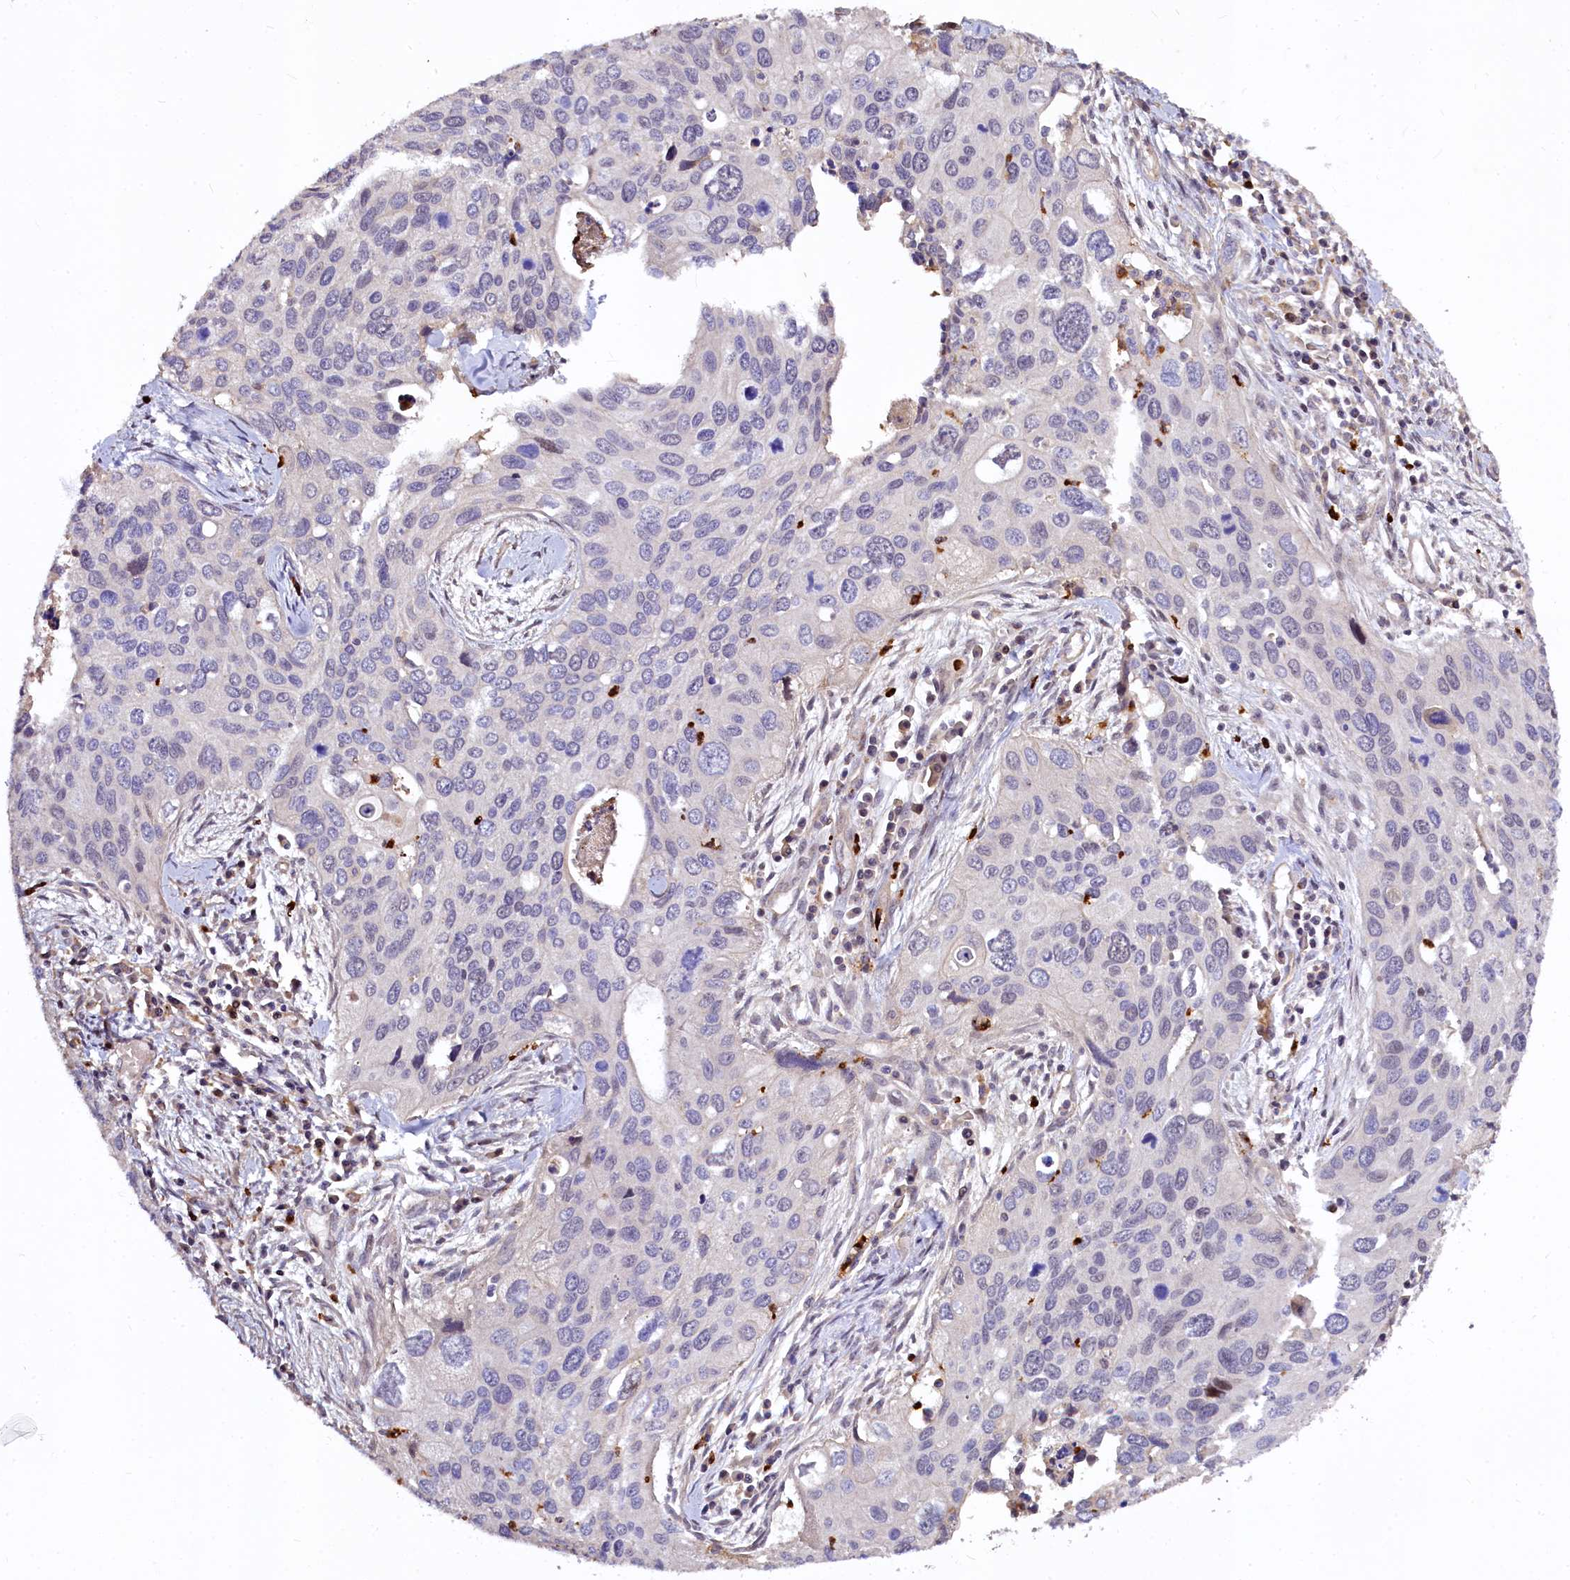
{"staining": {"intensity": "negative", "quantity": "none", "location": "none"}, "tissue": "cervical cancer", "cell_type": "Tumor cells", "image_type": "cancer", "snomed": [{"axis": "morphology", "description": "Squamous cell carcinoma, NOS"}, {"axis": "topography", "description": "Cervix"}], "caption": "The histopathology image exhibits no staining of tumor cells in cervical cancer (squamous cell carcinoma).", "gene": "ATG101", "patient": {"sex": "female", "age": 55}}